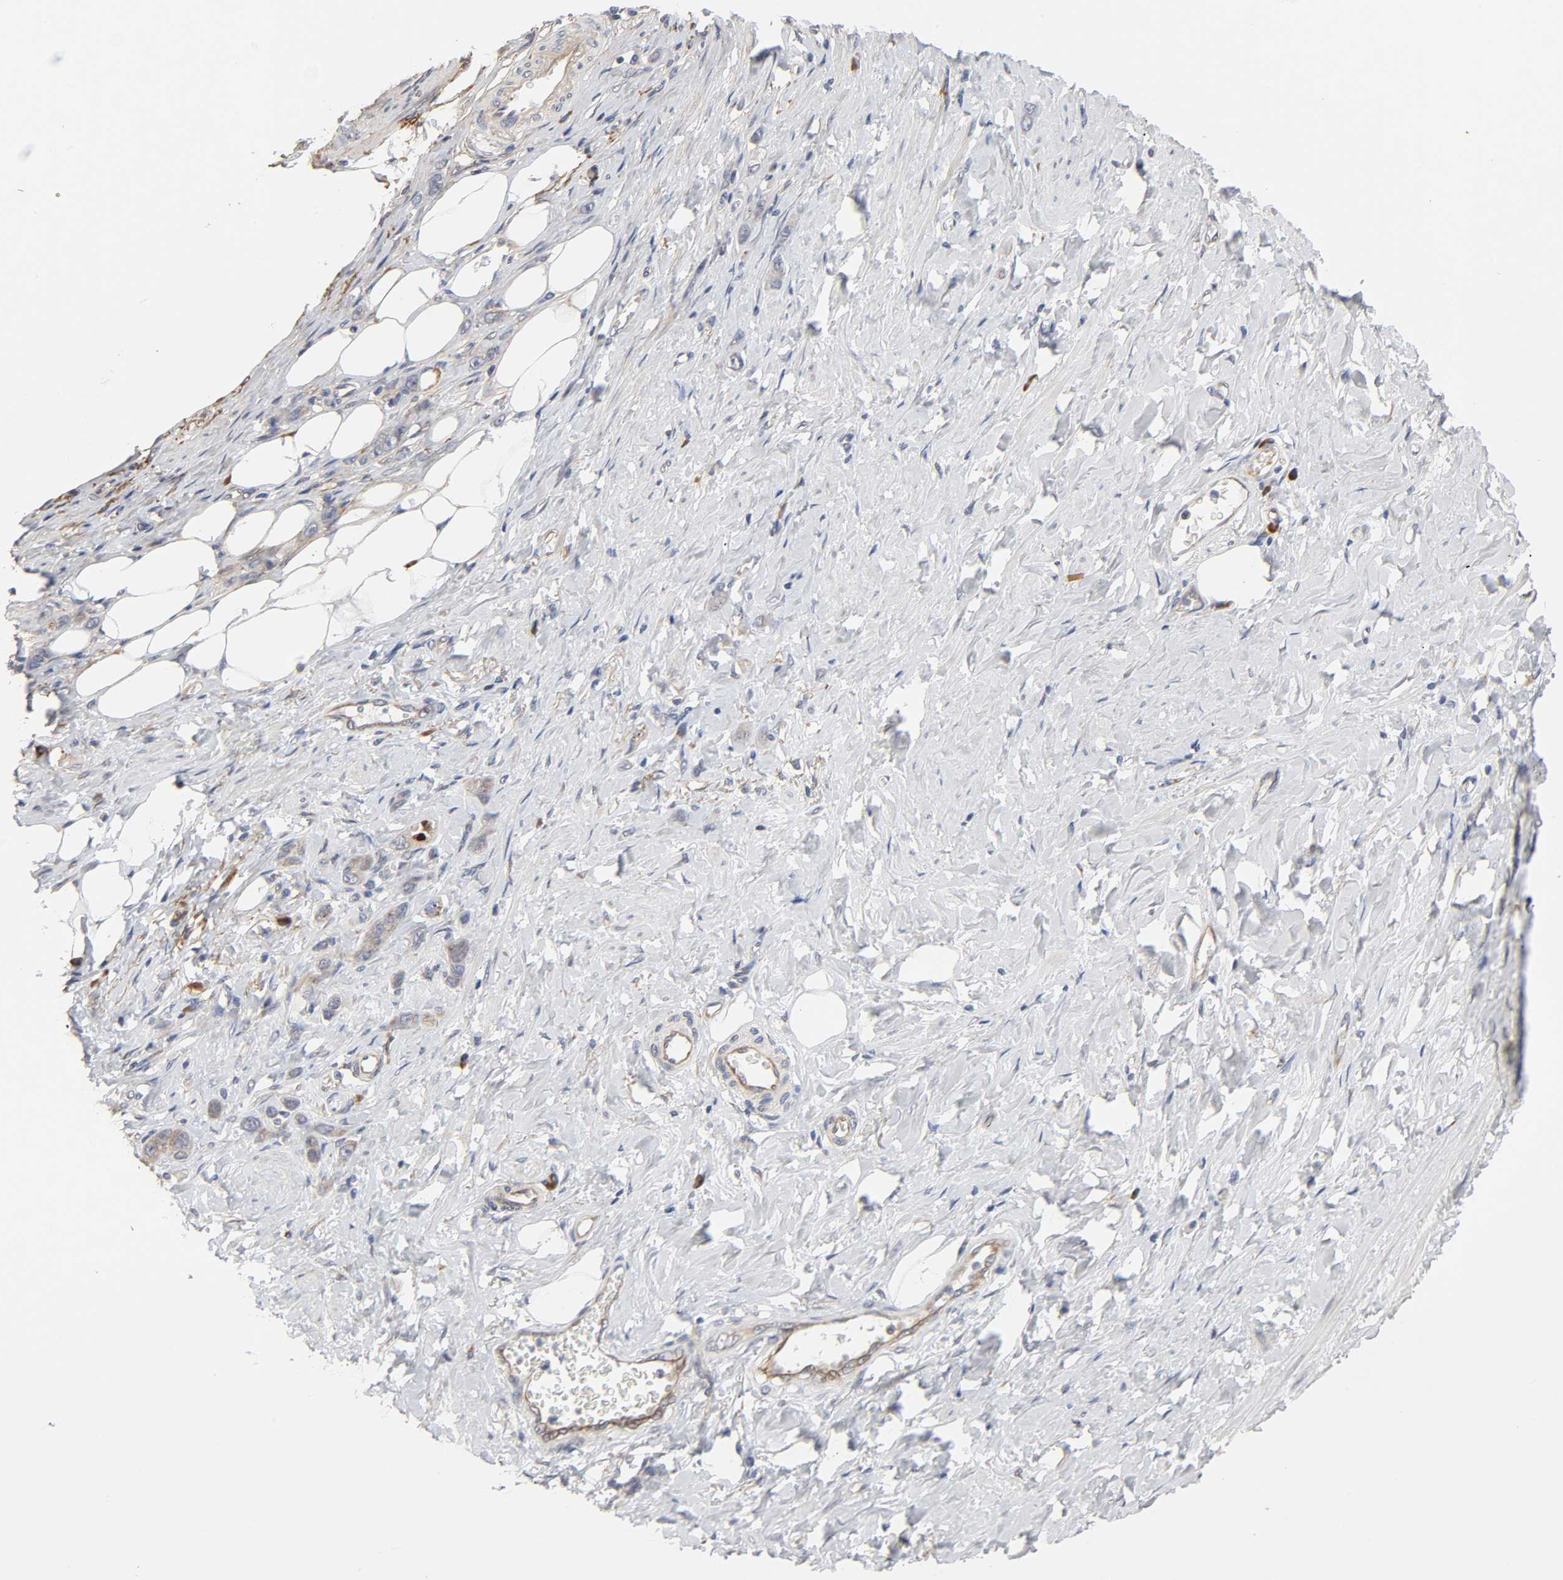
{"staining": {"intensity": "weak", "quantity": ">75%", "location": "cytoplasmic/membranous"}, "tissue": "stomach cancer", "cell_type": "Tumor cells", "image_type": "cancer", "snomed": [{"axis": "morphology", "description": "Adenocarcinoma, NOS"}, {"axis": "topography", "description": "Stomach"}], "caption": "Human adenocarcinoma (stomach) stained with a protein marker demonstrates weak staining in tumor cells.", "gene": "HDLBP", "patient": {"sex": "male", "age": 82}}